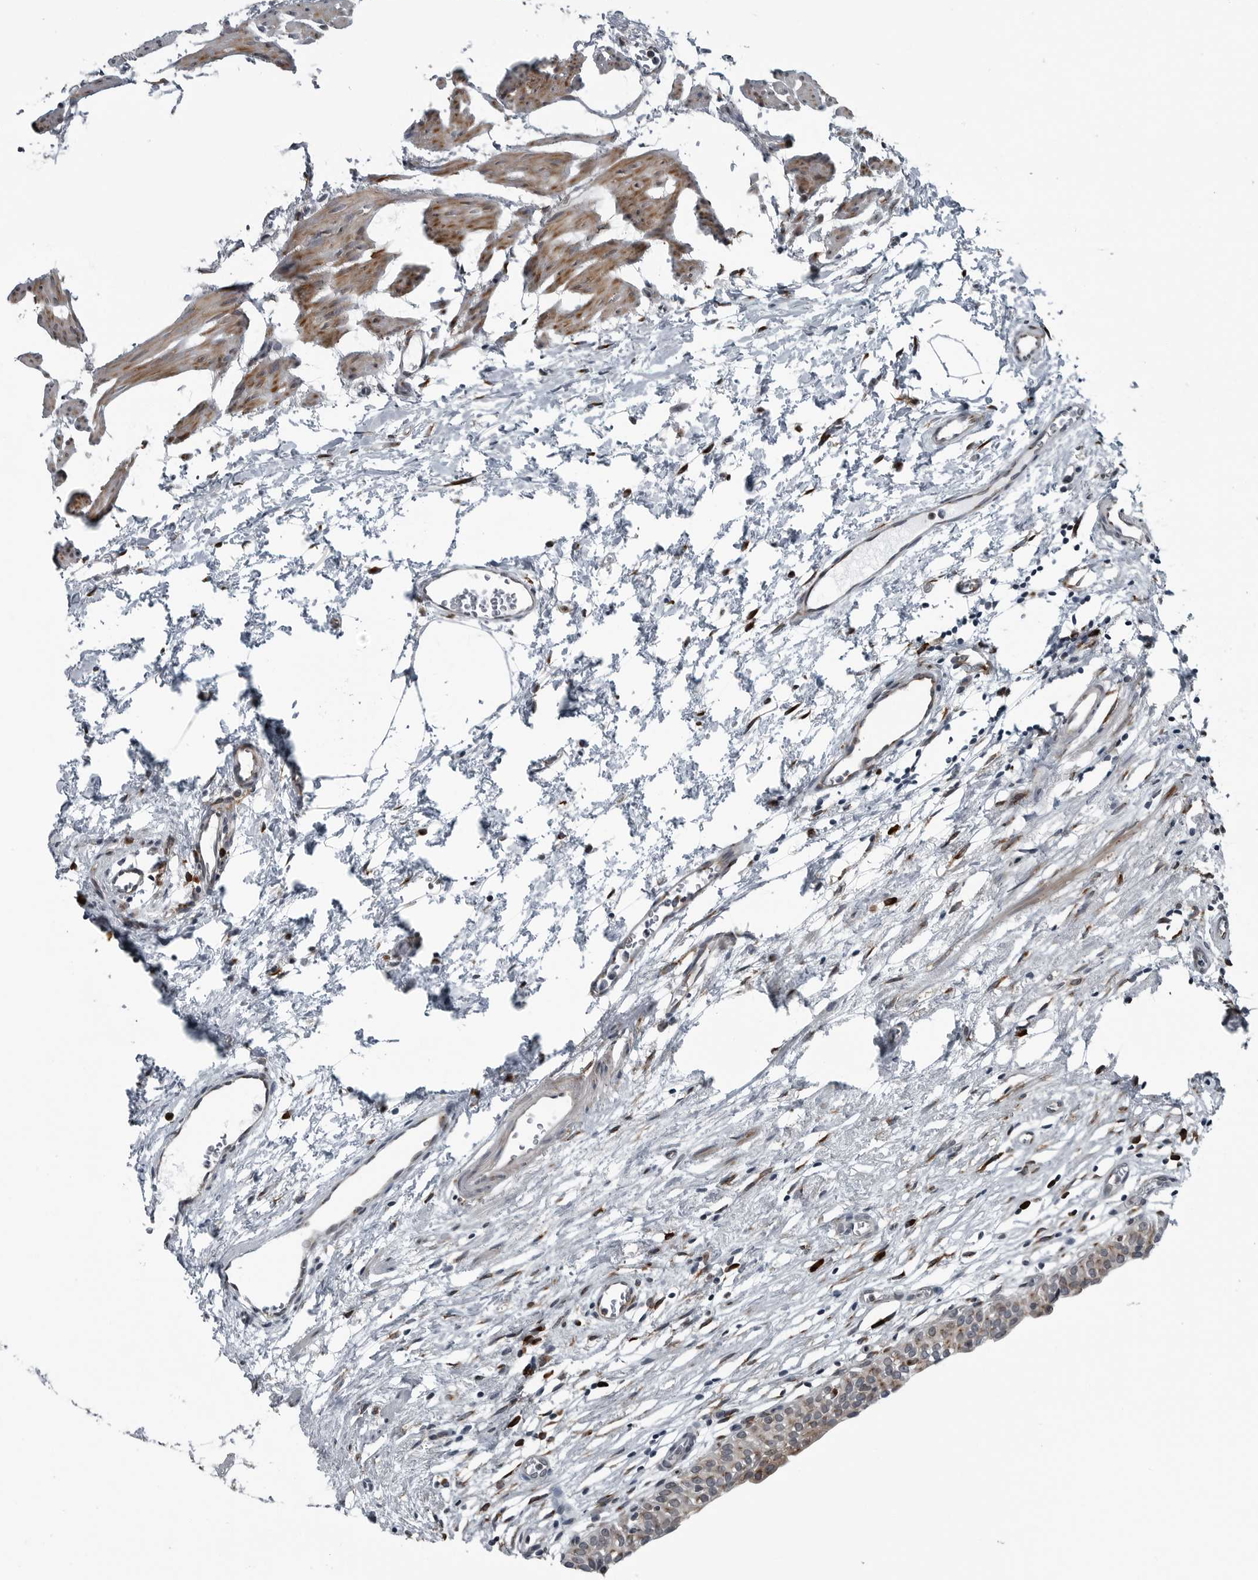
{"staining": {"intensity": "weak", "quantity": "25%-75%", "location": "cytoplasmic/membranous"}, "tissue": "urinary bladder", "cell_type": "Urothelial cells", "image_type": "normal", "snomed": [{"axis": "morphology", "description": "Normal tissue, NOS"}, {"axis": "morphology", "description": "Urothelial carcinoma, High grade"}, {"axis": "topography", "description": "Urinary bladder"}], "caption": "Human urinary bladder stained for a protein (brown) demonstrates weak cytoplasmic/membranous positive expression in approximately 25%-75% of urothelial cells.", "gene": "CEP85", "patient": {"sex": "female", "age": 60}}